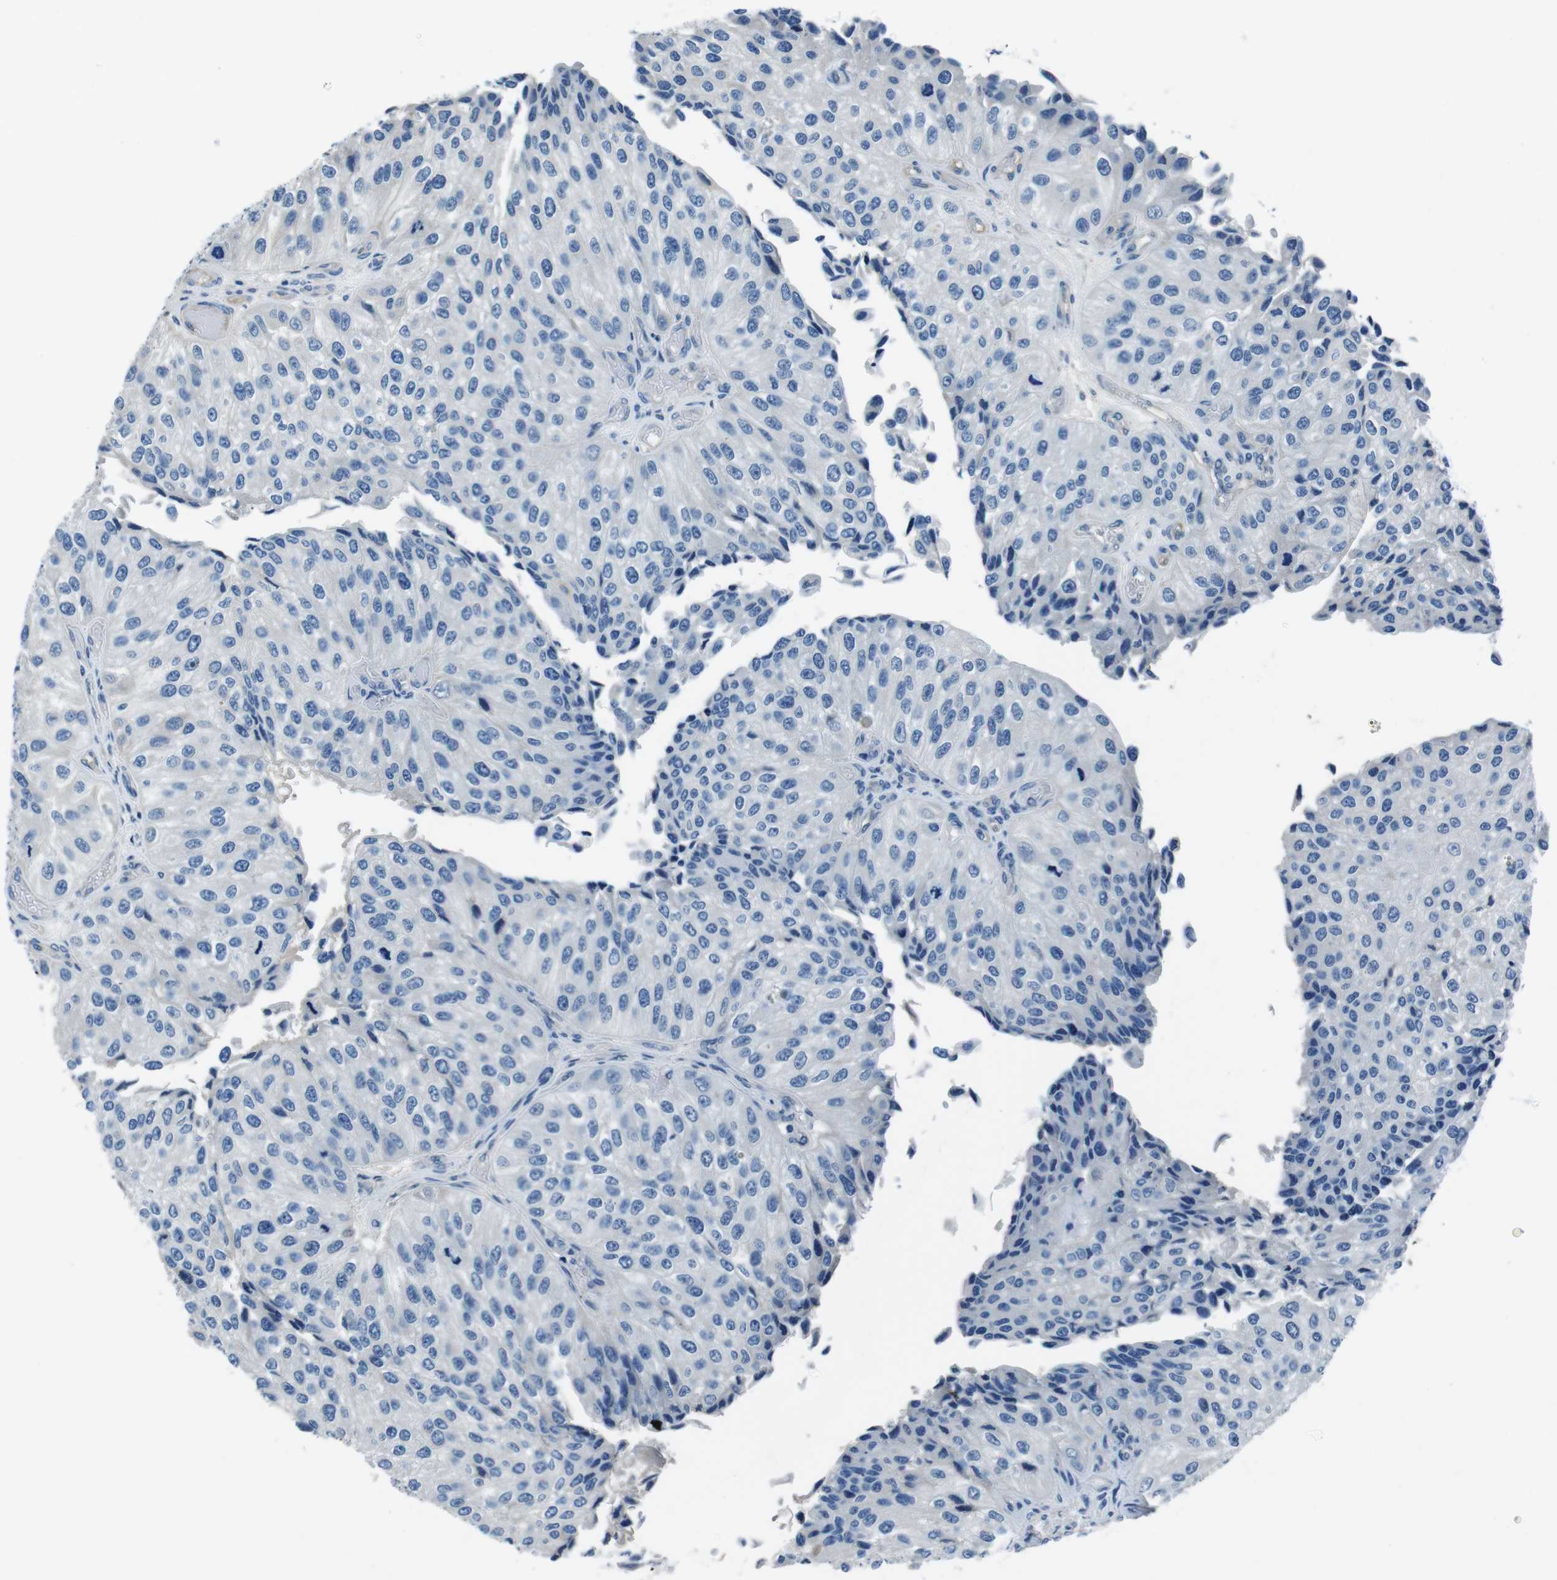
{"staining": {"intensity": "negative", "quantity": "none", "location": "none"}, "tissue": "urothelial cancer", "cell_type": "Tumor cells", "image_type": "cancer", "snomed": [{"axis": "morphology", "description": "Urothelial carcinoma, High grade"}, {"axis": "topography", "description": "Kidney"}, {"axis": "topography", "description": "Urinary bladder"}], "caption": "Immunohistochemical staining of human high-grade urothelial carcinoma shows no significant positivity in tumor cells.", "gene": "CASQ1", "patient": {"sex": "male", "age": 77}}